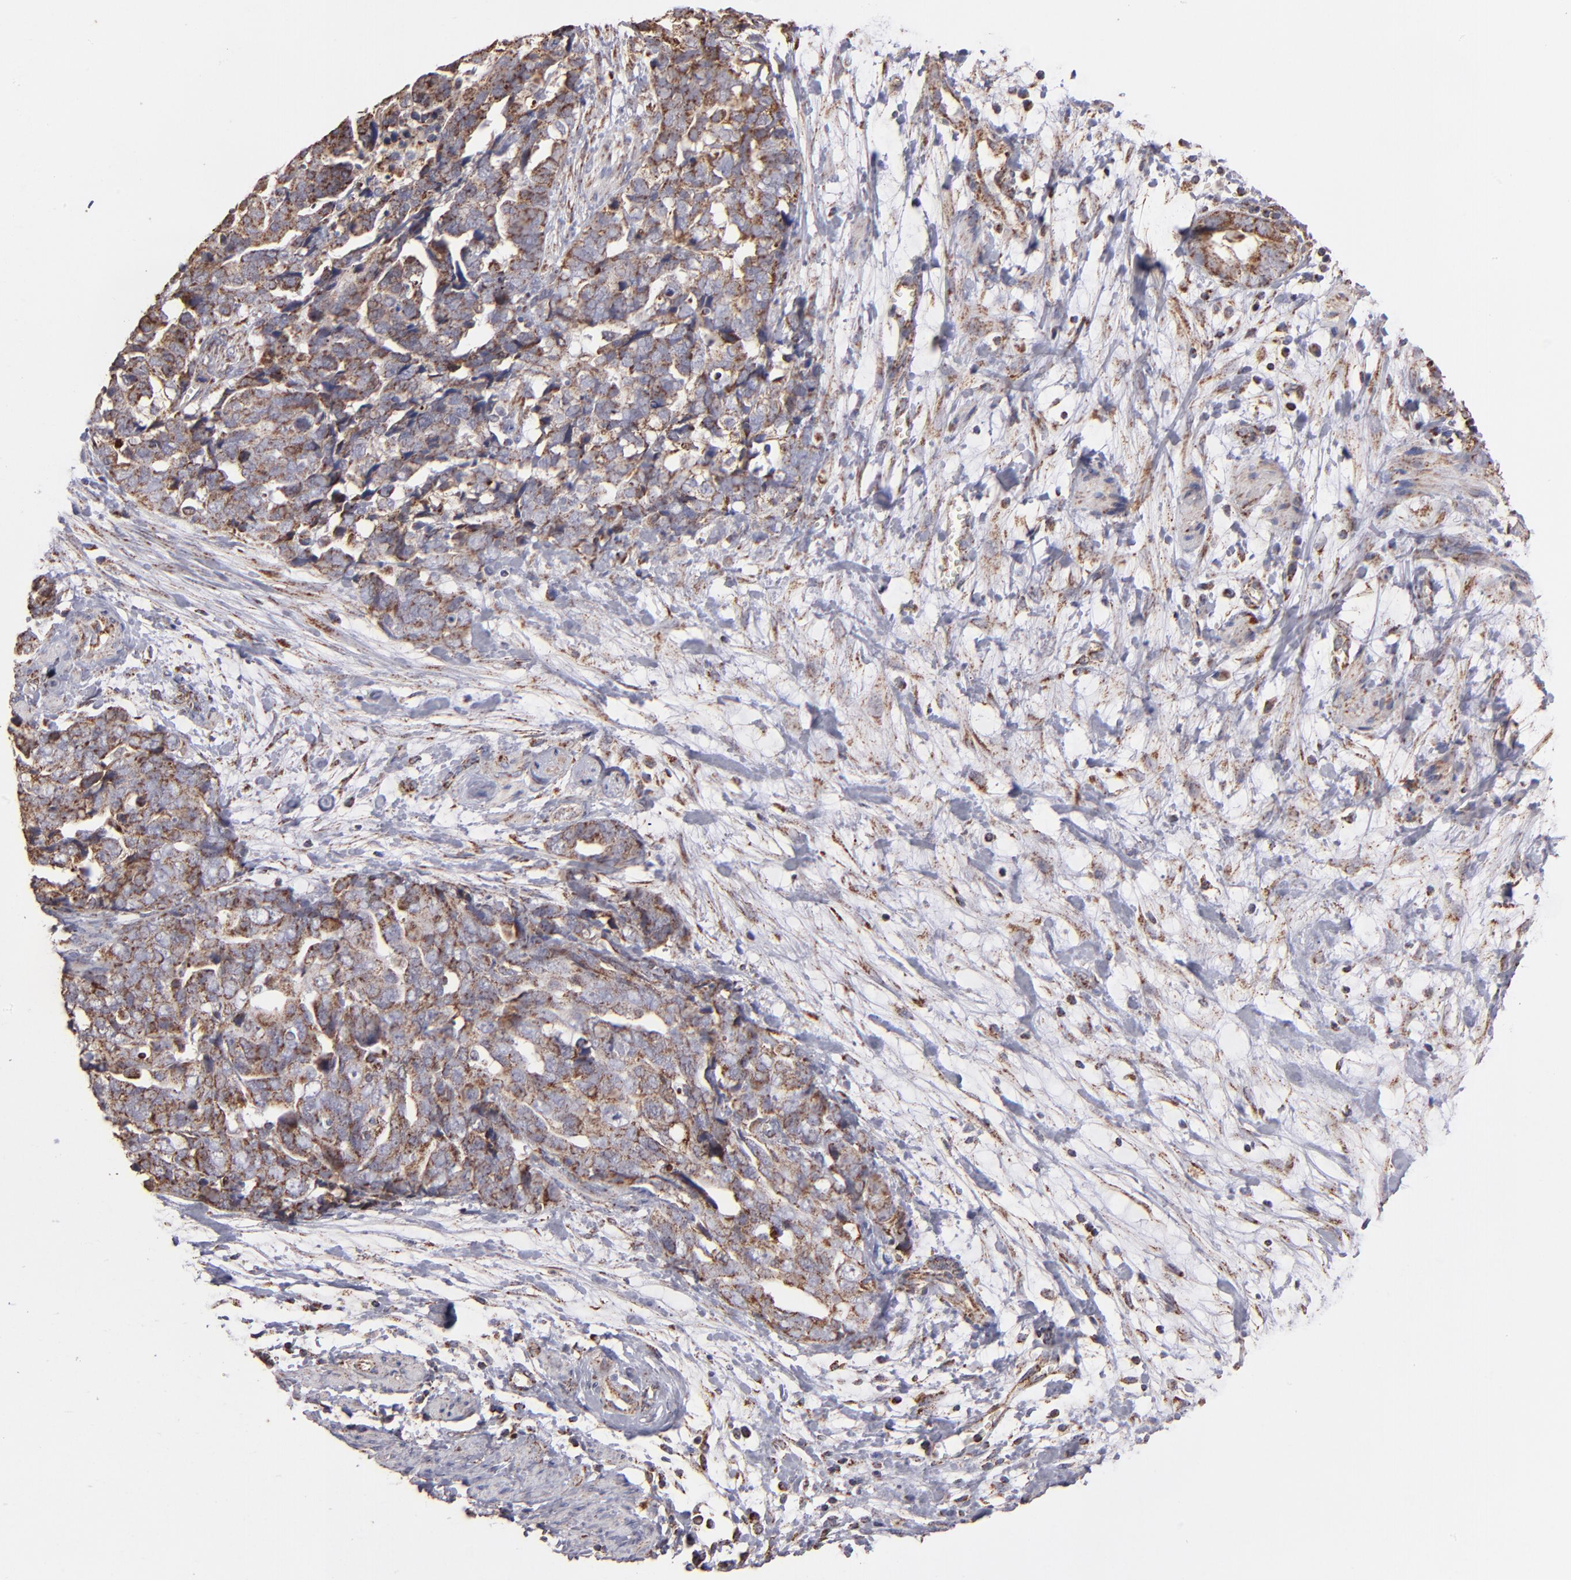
{"staining": {"intensity": "moderate", "quantity": ">75%", "location": "cytoplasmic/membranous"}, "tissue": "ovarian cancer", "cell_type": "Tumor cells", "image_type": "cancer", "snomed": [{"axis": "morphology", "description": "Normal tissue, NOS"}, {"axis": "morphology", "description": "Cystadenocarcinoma, serous, NOS"}, {"axis": "topography", "description": "Fallopian tube"}, {"axis": "topography", "description": "Ovary"}], "caption": "An image showing moderate cytoplasmic/membranous staining in about >75% of tumor cells in ovarian cancer, as visualized by brown immunohistochemical staining.", "gene": "DLST", "patient": {"sex": "female", "age": 56}}